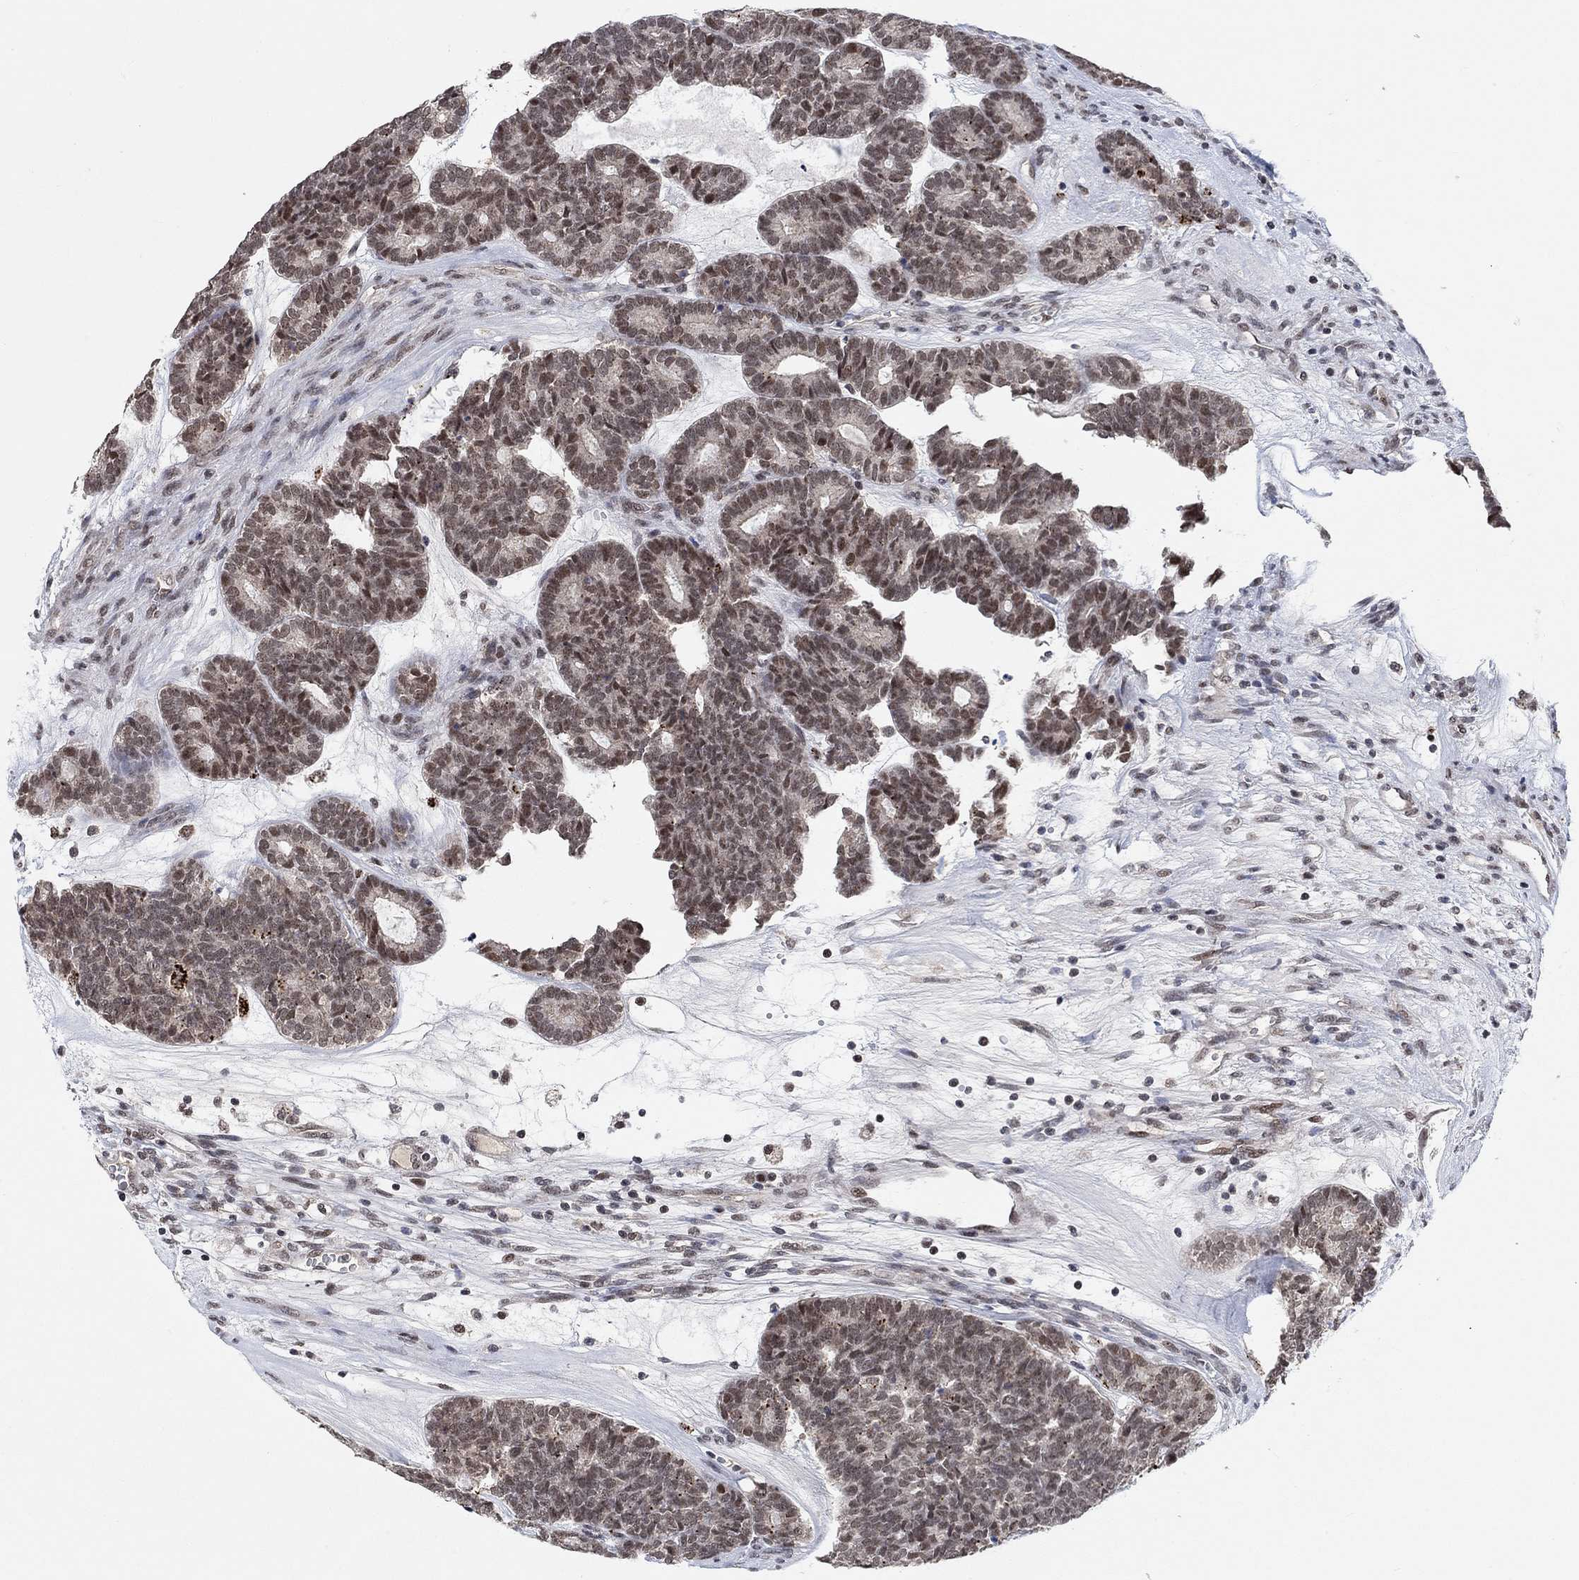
{"staining": {"intensity": "moderate", "quantity": "25%-75%", "location": "nuclear"}, "tissue": "head and neck cancer", "cell_type": "Tumor cells", "image_type": "cancer", "snomed": [{"axis": "morphology", "description": "Adenocarcinoma, NOS"}, {"axis": "topography", "description": "Head-Neck"}], "caption": "Protein analysis of head and neck cancer tissue reveals moderate nuclear staining in about 25%-75% of tumor cells.", "gene": "THAP8", "patient": {"sex": "female", "age": 81}}